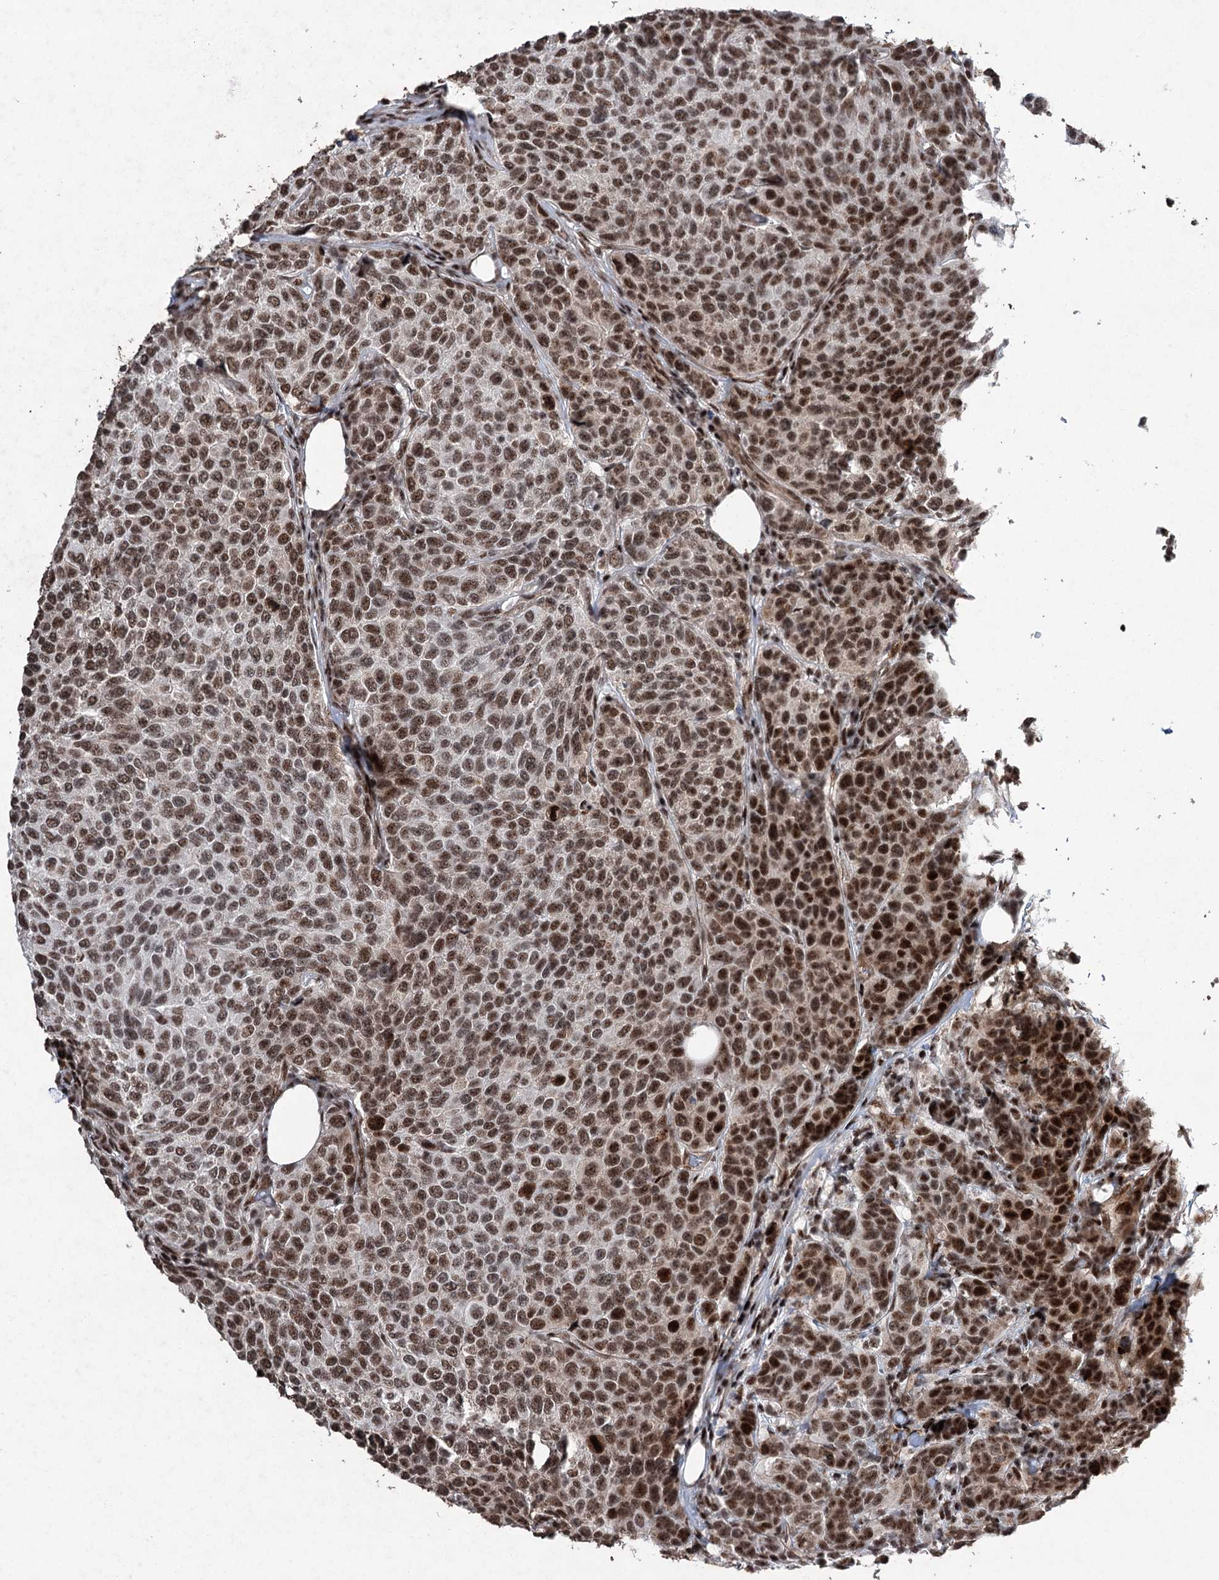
{"staining": {"intensity": "strong", "quantity": ">75%", "location": "nuclear"}, "tissue": "breast cancer", "cell_type": "Tumor cells", "image_type": "cancer", "snomed": [{"axis": "morphology", "description": "Duct carcinoma"}, {"axis": "topography", "description": "Breast"}], "caption": "Protein analysis of breast cancer tissue demonstrates strong nuclear positivity in about >75% of tumor cells.", "gene": "PDCD4", "patient": {"sex": "female", "age": 55}}